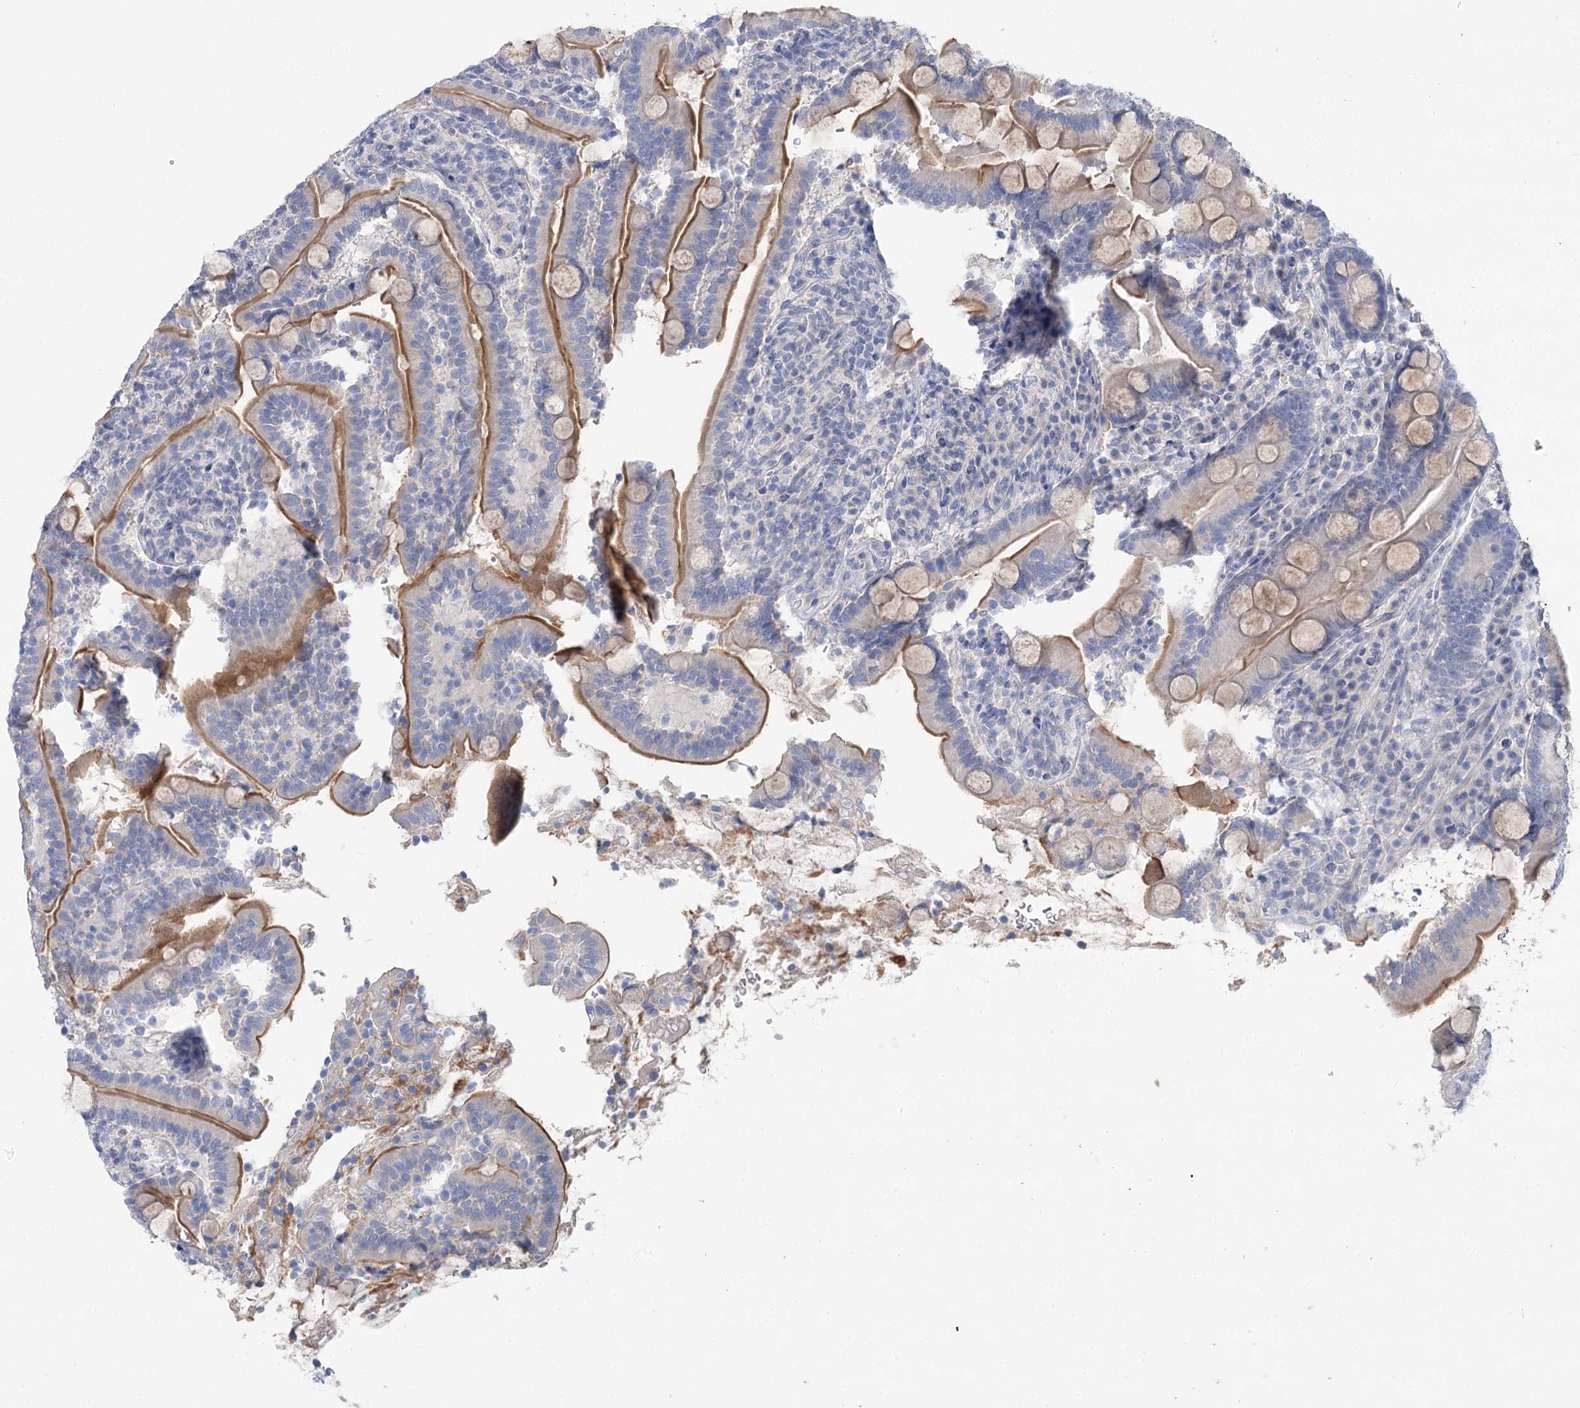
{"staining": {"intensity": "moderate", "quantity": "25%-75%", "location": "cytoplasmic/membranous"}, "tissue": "duodenum", "cell_type": "Glandular cells", "image_type": "normal", "snomed": [{"axis": "morphology", "description": "Normal tissue, NOS"}, {"axis": "topography", "description": "Duodenum"}], "caption": "A photomicrograph of duodenum stained for a protein shows moderate cytoplasmic/membranous brown staining in glandular cells.", "gene": "SLC9A3", "patient": {"sex": "male", "age": 35}}